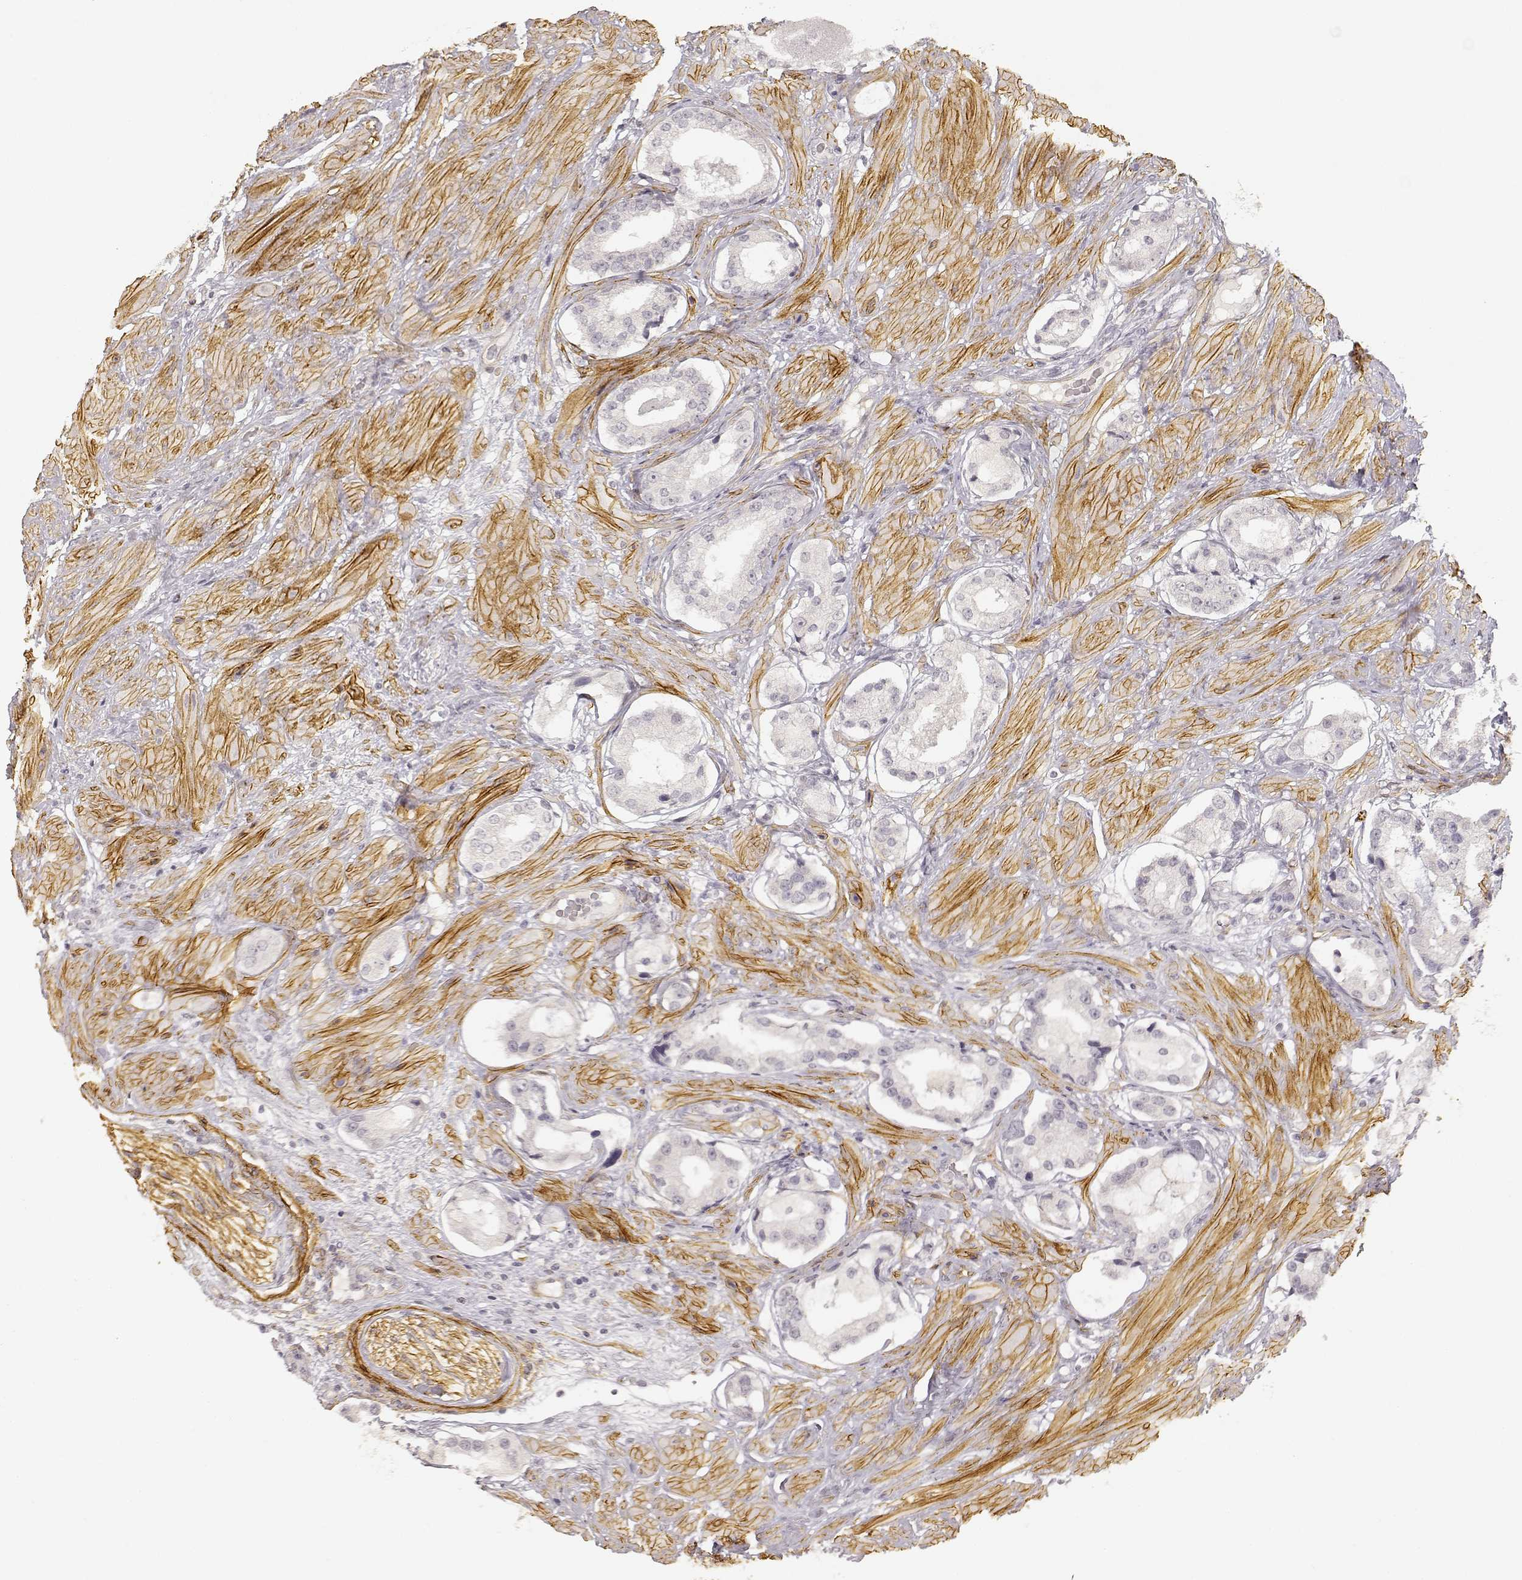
{"staining": {"intensity": "negative", "quantity": "none", "location": "none"}, "tissue": "prostate cancer", "cell_type": "Tumor cells", "image_type": "cancer", "snomed": [{"axis": "morphology", "description": "Adenocarcinoma, Low grade"}, {"axis": "topography", "description": "Prostate"}], "caption": "A high-resolution micrograph shows immunohistochemistry (IHC) staining of prostate cancer, which reveals no significant staining in tumor cells. The staining is performed using DAB (3,3'-diaminobenzidine) brown chromogen with nuclei counter-stained in using hematoxylin.", "gene": "LAMA4", "patient": {"sex": "male", "age": 60}}